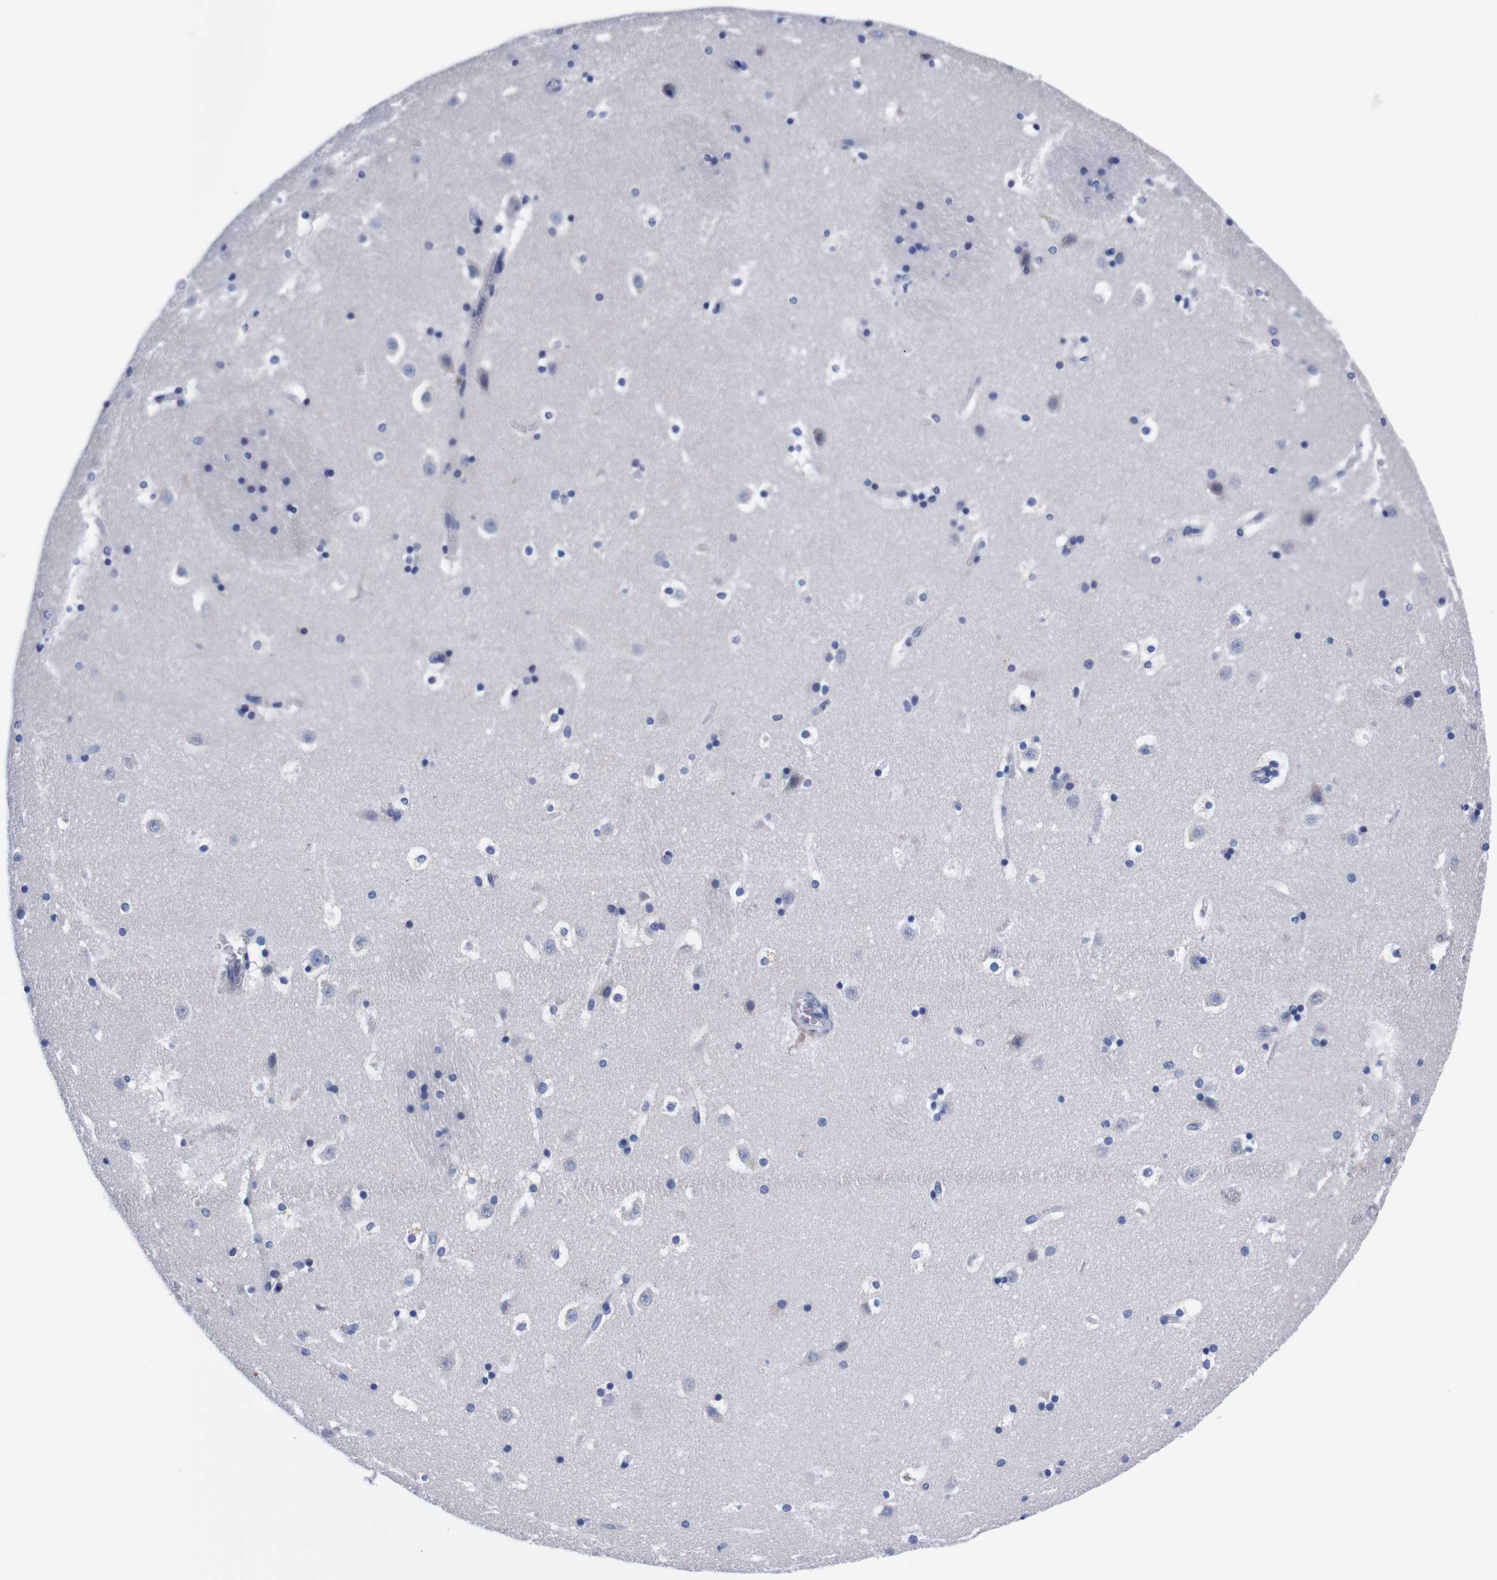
{"staining": {"intensity": "negative", "quantity": "none", "location": "none"}, "tissue": "caudate", "cell_type": "Glial cells", "image_type": "normal", "snomed": [{"axis": "morphology", "description": "Normal tissue, NOS"}, {"axis": "topography", "description": "Lateral ventricle wall"}], "caption": "IHC of unremarkable caudate reveals no positivity in glial cells. (Brightfield microscopy of DAB IHC at high magnification).", "gene": "FAM210A", "patient": {"sex": "male", "age": 45}}